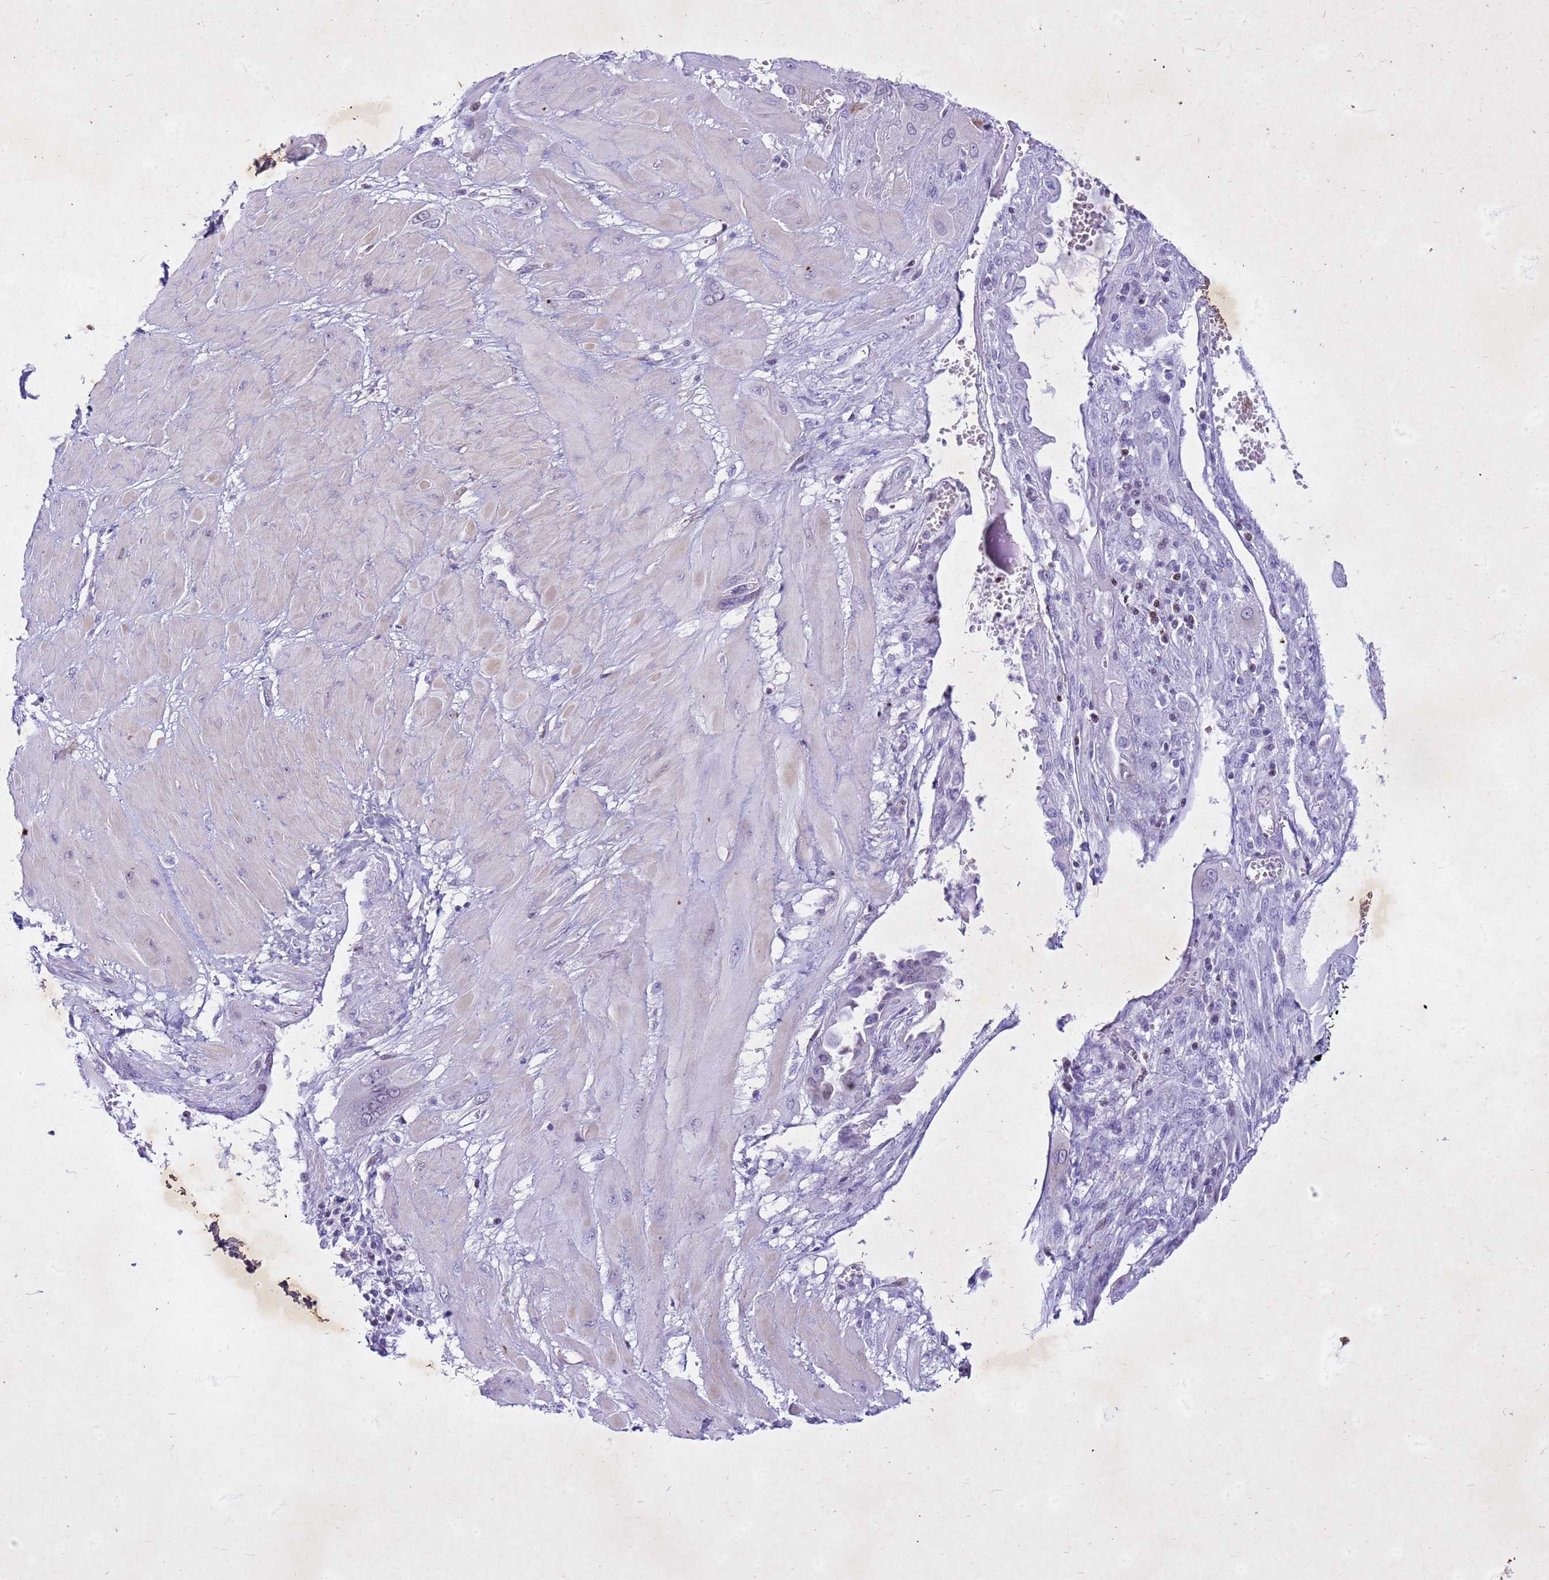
{"staining": {"intensity": "negative", "quantity": "none", "location": "none"}, "tissue": "cervical cancer", "cell_type": "Tumor cells", "image_type": "cancer", "snomed": [{"axis": "morphology", "description": "Squamous cell carcinoma, NOS"}, {"axis": "topography", "description": "Cervix"}], "caption": "Tumor cells show no significant staining in cervical cancer.", "gene": "COPS9", "patient": {"sex": "female", "age": 34}}